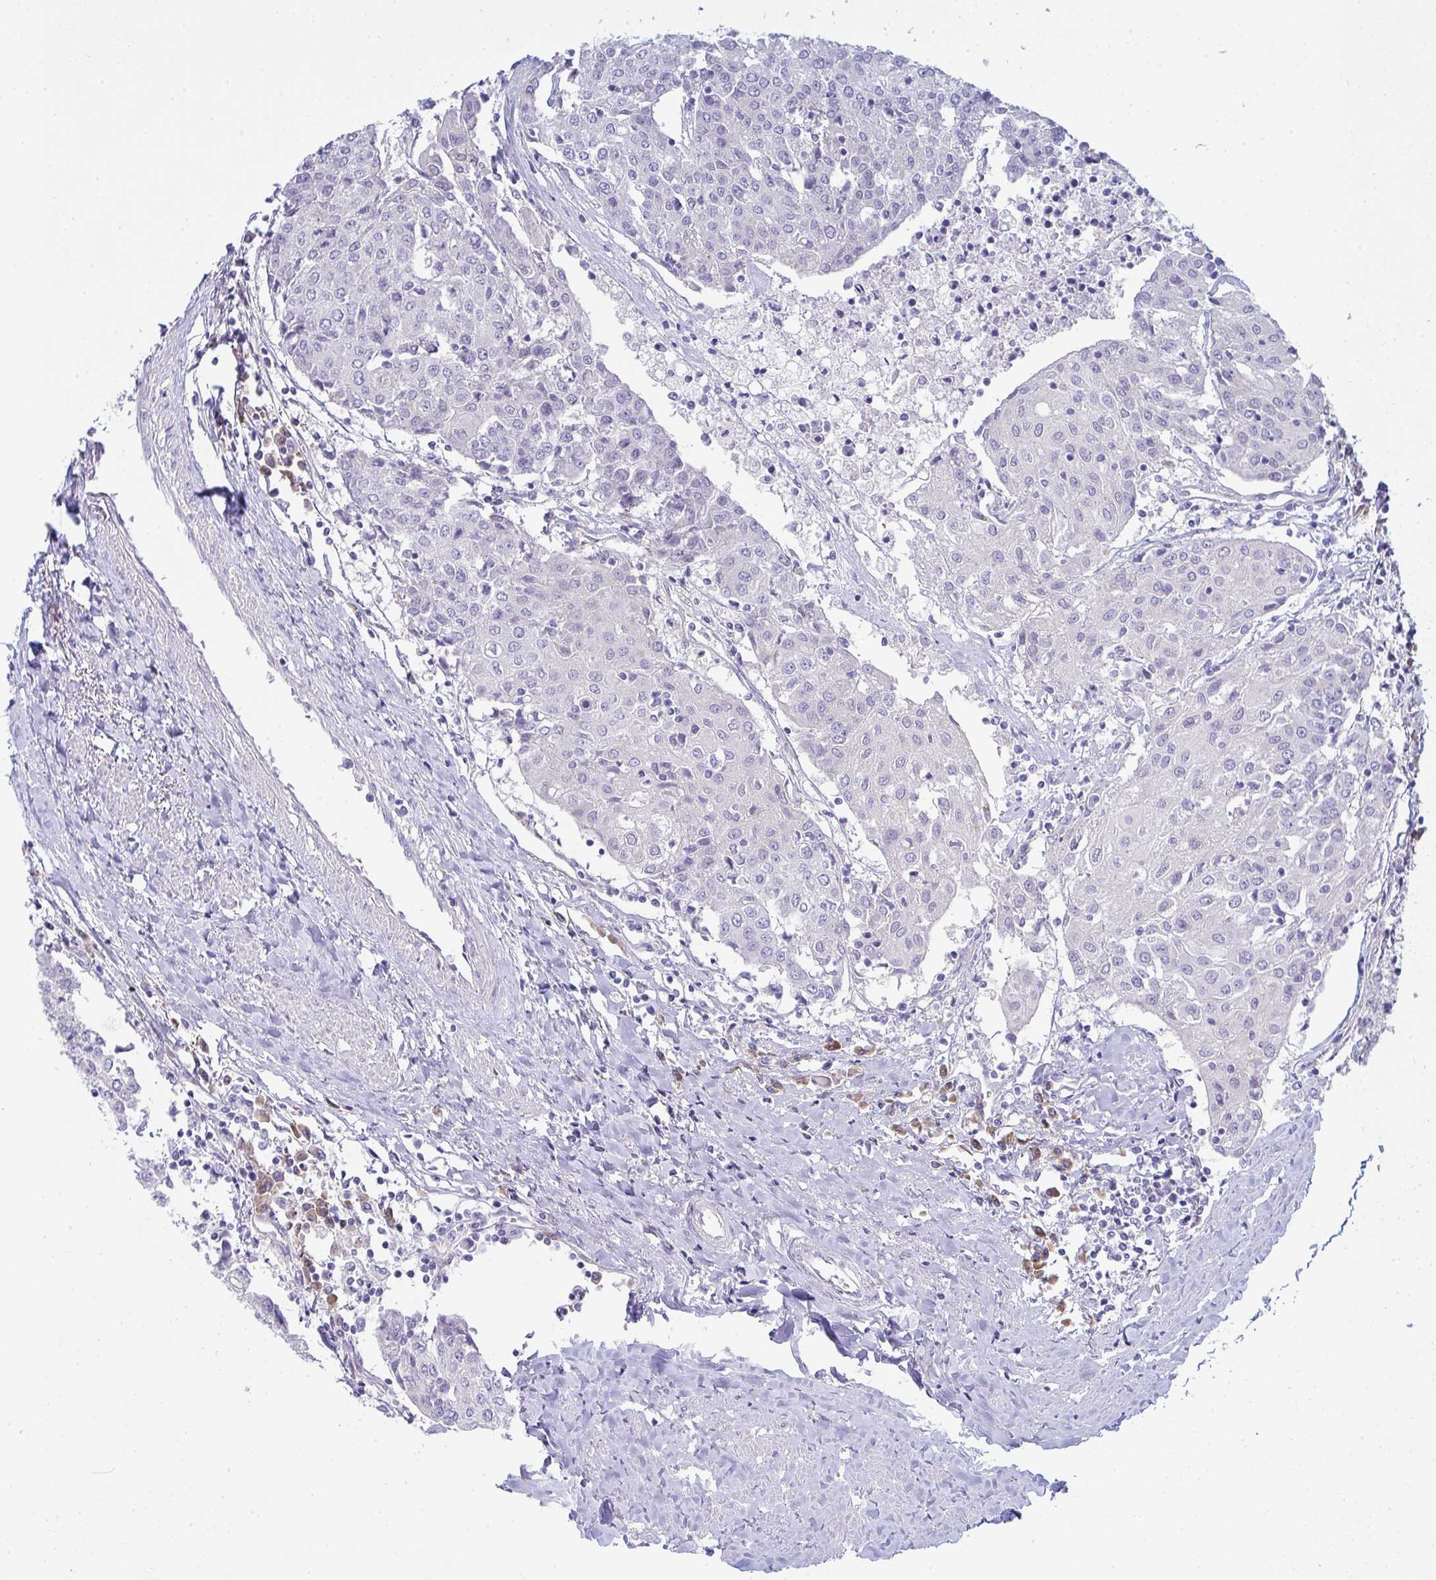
{"staining": {"intensity": "negative", "quantity": "none", "location": "none"}, "tissue": "urothelial cancer", "cell_type": "Tumor cells", "image_type": "cancer", "snomed": [{"axis": "morphology", "description": "Urothelial carcinoma, High grade"}, {"axis": "topography", "description": "Urinary bladder"}], "caption": "This is an IHC histopathology image of high-grade urothelial carcinoma. There is no expression in tumor cells.", "gene": "GAB1", "patient": {"sex": "female", "age": 85}}